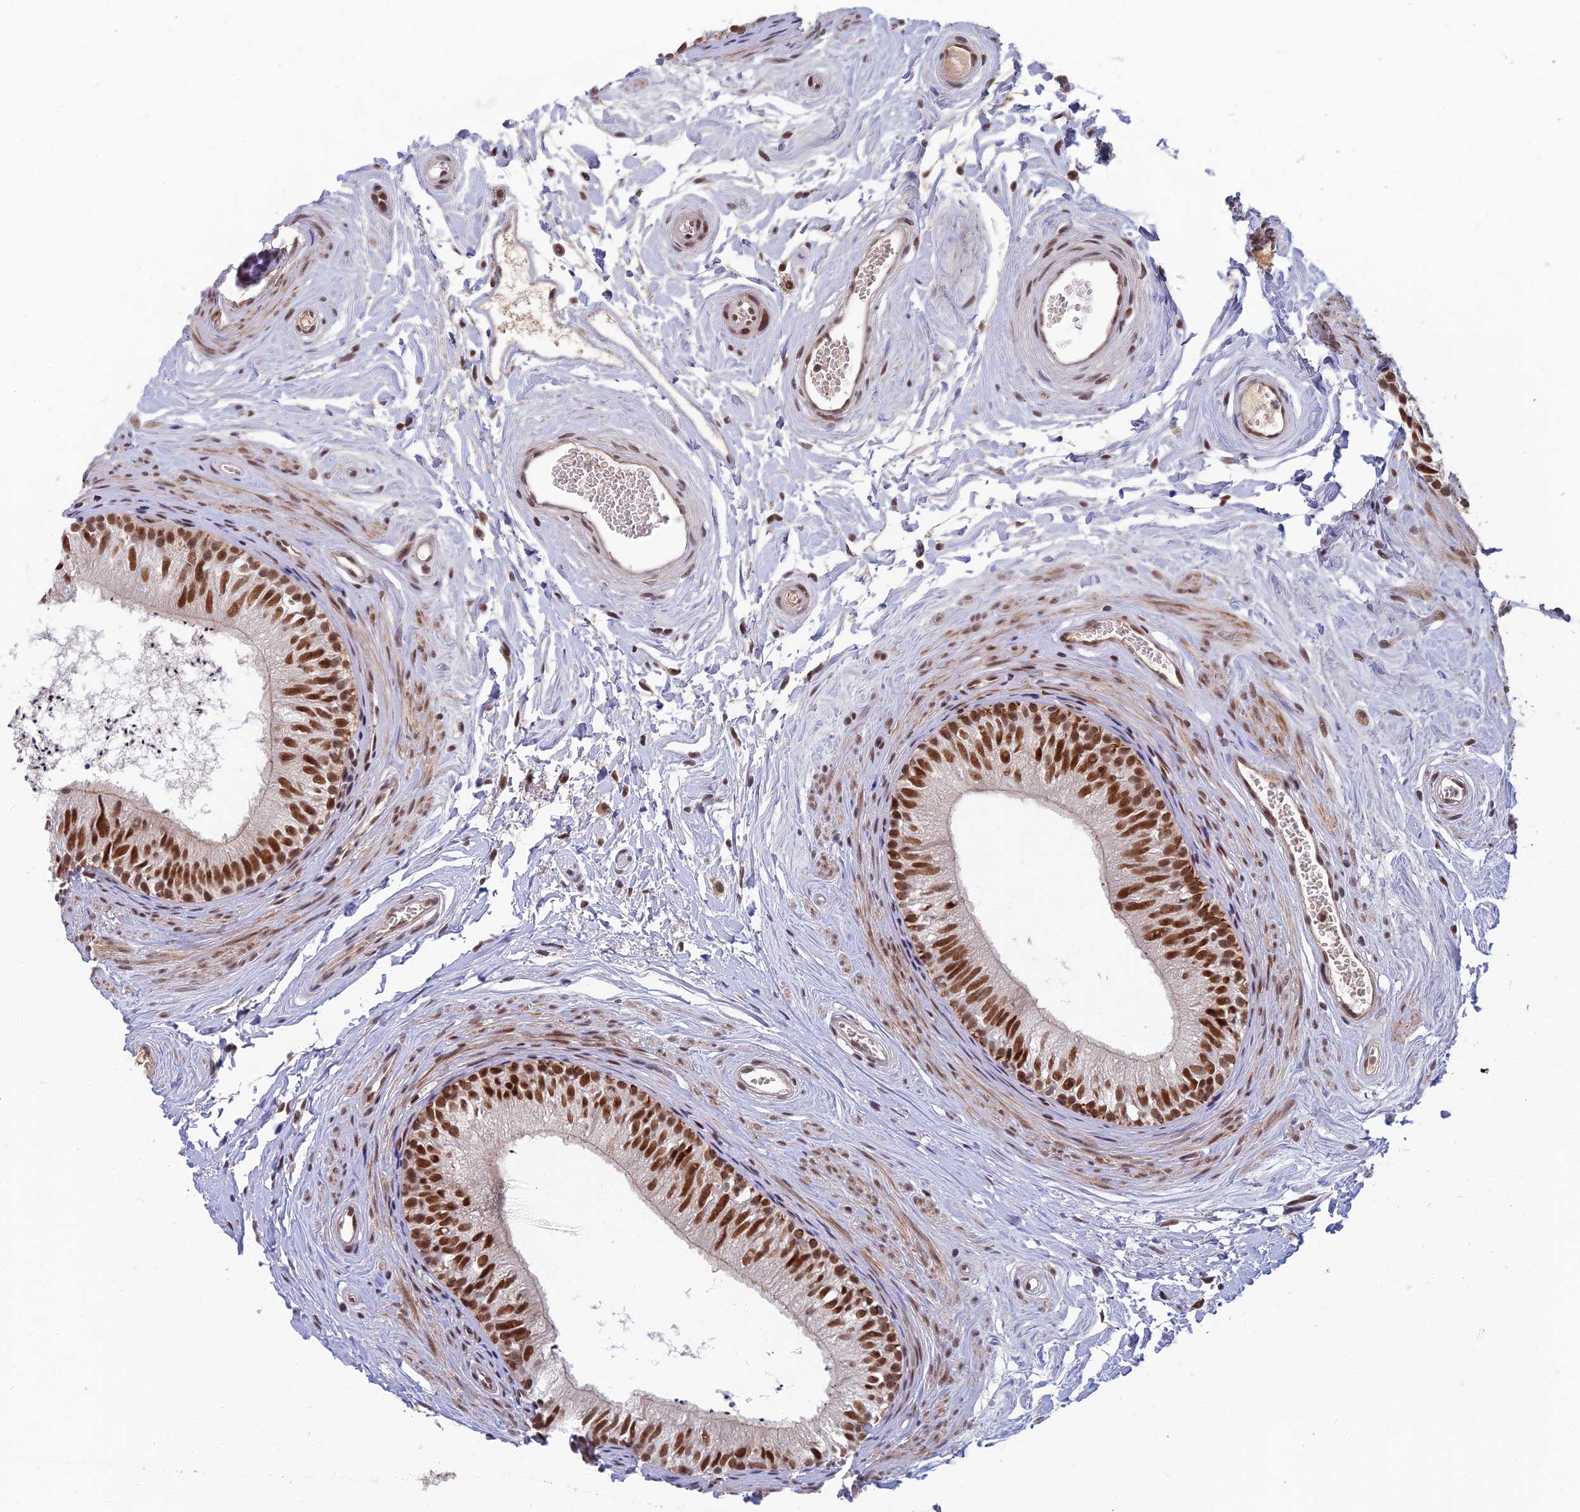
{"staining": {"intensity": "strong", "quantity": ">75%", "location": "nuclear"}, "tissue": "epididymis", "cell_type": "Glandular cells", "image_type": "normal", "snomed": [{"axis": "morphology", "description": "Normal tissue, NOS"}, {"axis": "topography", "description": "Epididymis"}], "caption": "A high-resolution photomicrograph shows immunohistochemistry (IHC) staining of unremarkable epididymis, which demonstrates strong nuclear positivity in approximately >75% of glandular cells. The staining was performed using DAB (3,3'-diaminobenzidine) to visualize the protein expression in brown, while the nuclei were stained in blue with hematoxylin (Magnification: 20x).", "gene": "TCEA2", "patient": {"sex": "male", "age": 56}}